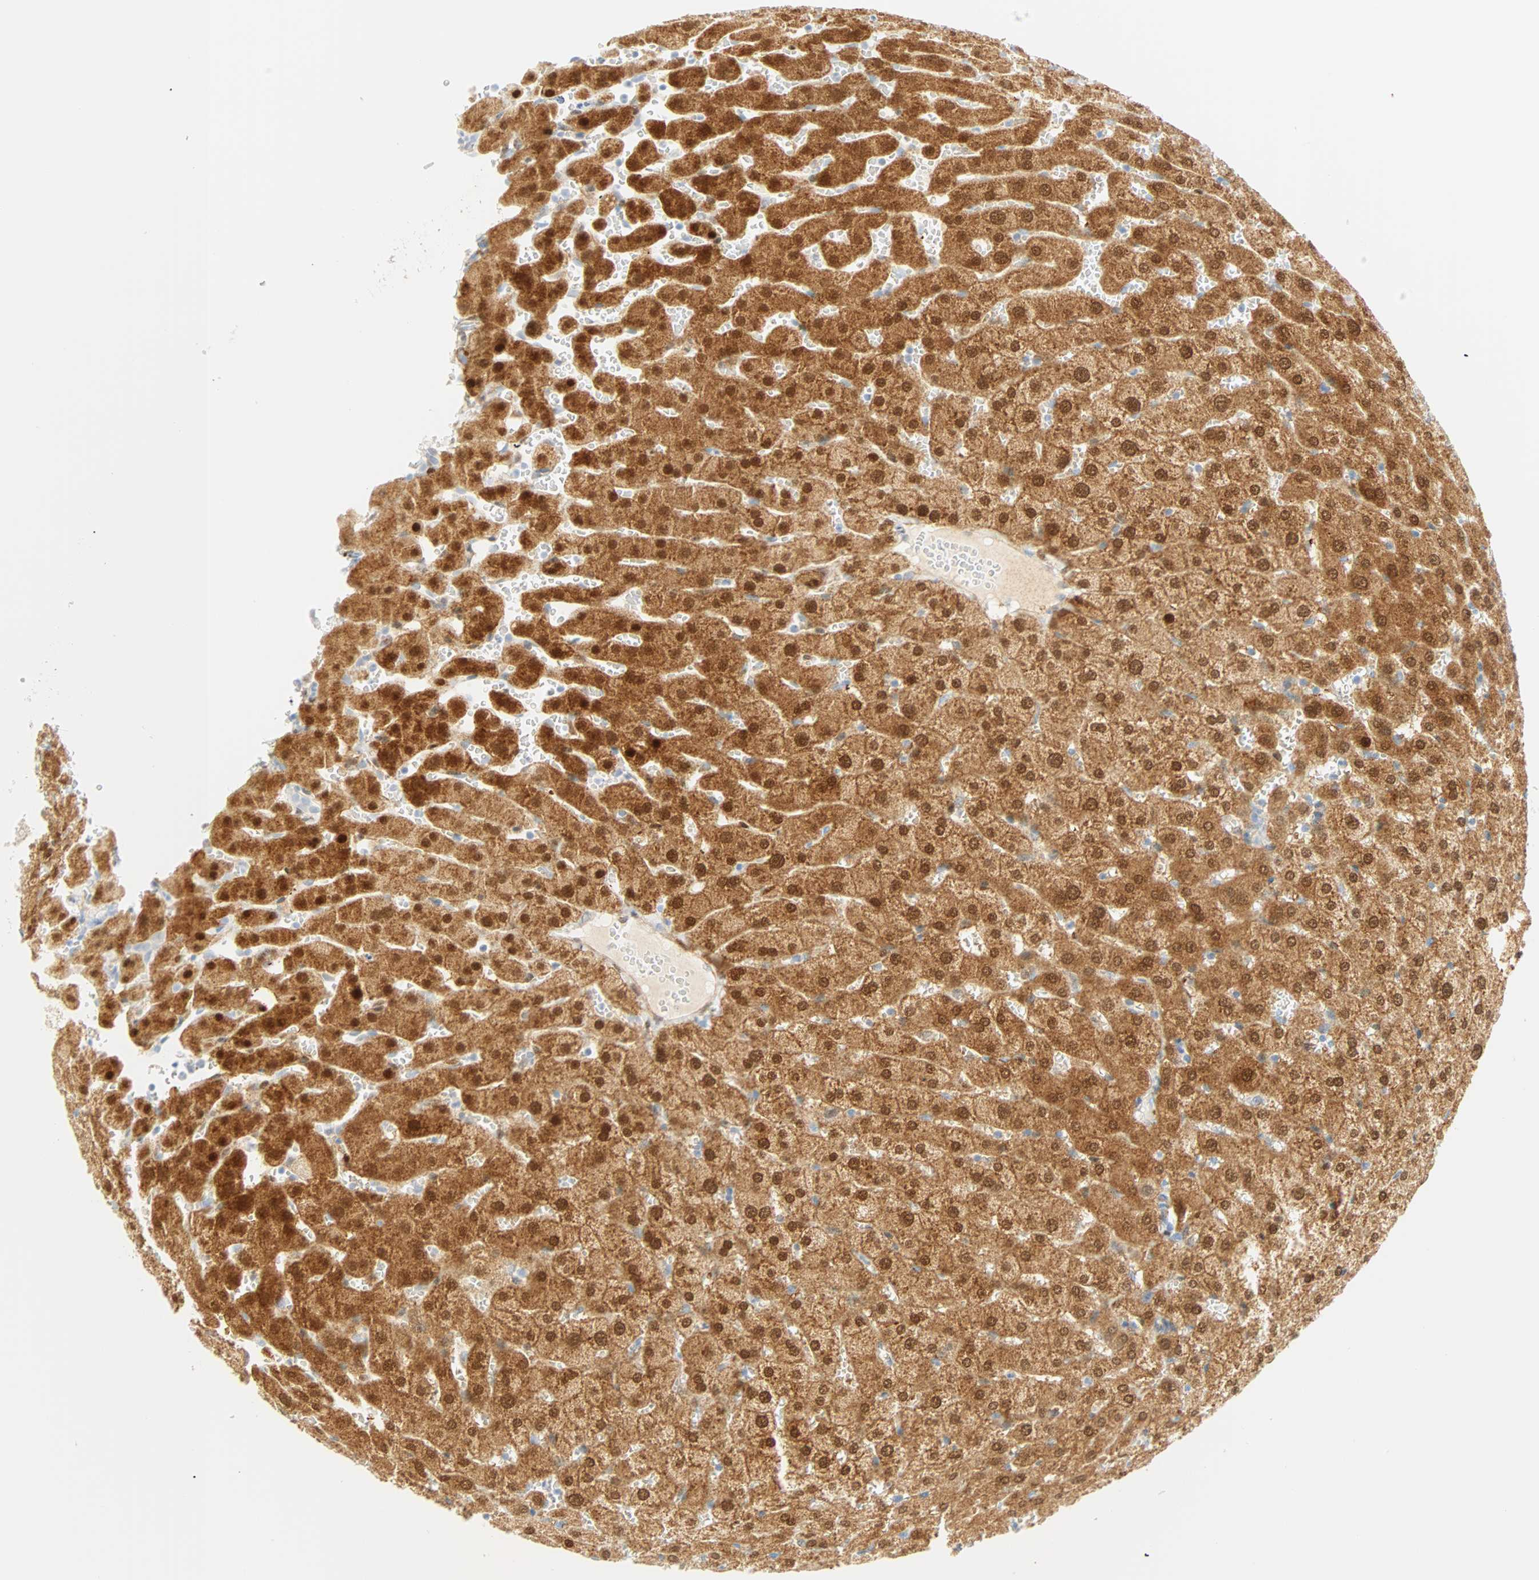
{"staining": {"intensity": "negative", "quantity": "none", "location": "none"}, "tissue": "liver", "cell_type": "Cholangiocytes", "image_type": "normal", "snomed": [{"axis": "morphology", "description": "Normal tissue, NOS"}, {"axis": "morphology", "description": "Fibrosis, NOS"}, {"axis": "topography", "description": "Liver"}], "caption": "Cholangiocytes are negative for protein expression in normal human liver.", "gene": "SELENBP1", "patient": {"sex": "female", "age": 29}}